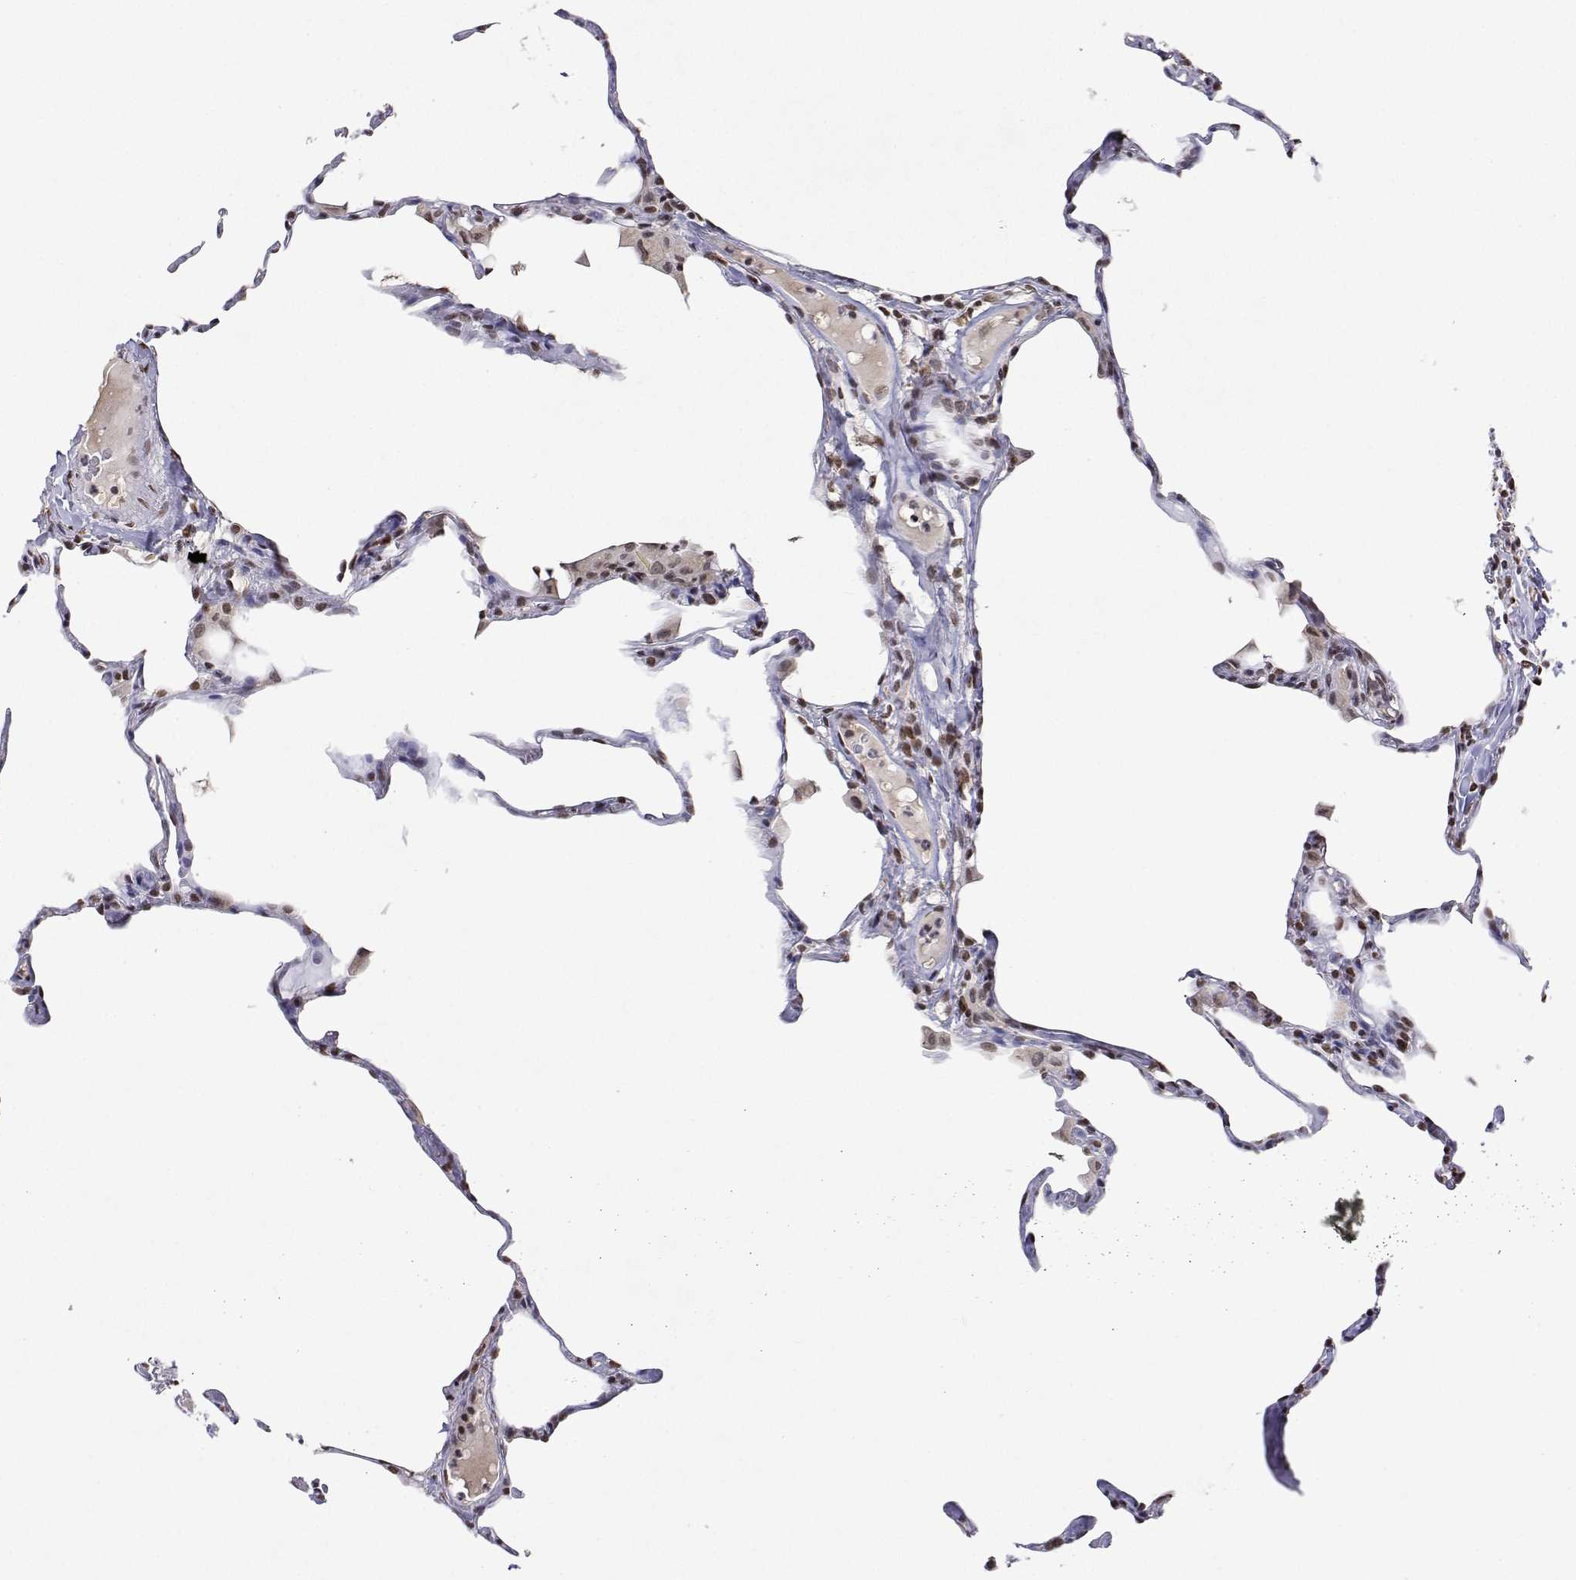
{"staining": {"intensity": "weak", "quantity": "<25%", "location": "nuclear"}, "tissue": "lung", "cell_type": "Alveolar cells", "image_type": "normal", "snomed": [{"axis": "morphology", "description": "Normal tissue, NOS"}, {"axis": "topography", "description": "Lung"}], "caption": "Alveolar cells show no significant positivity in unremarkable lung.", "gene": "XPC", "patient": {"sex": "male", "age": 65}}